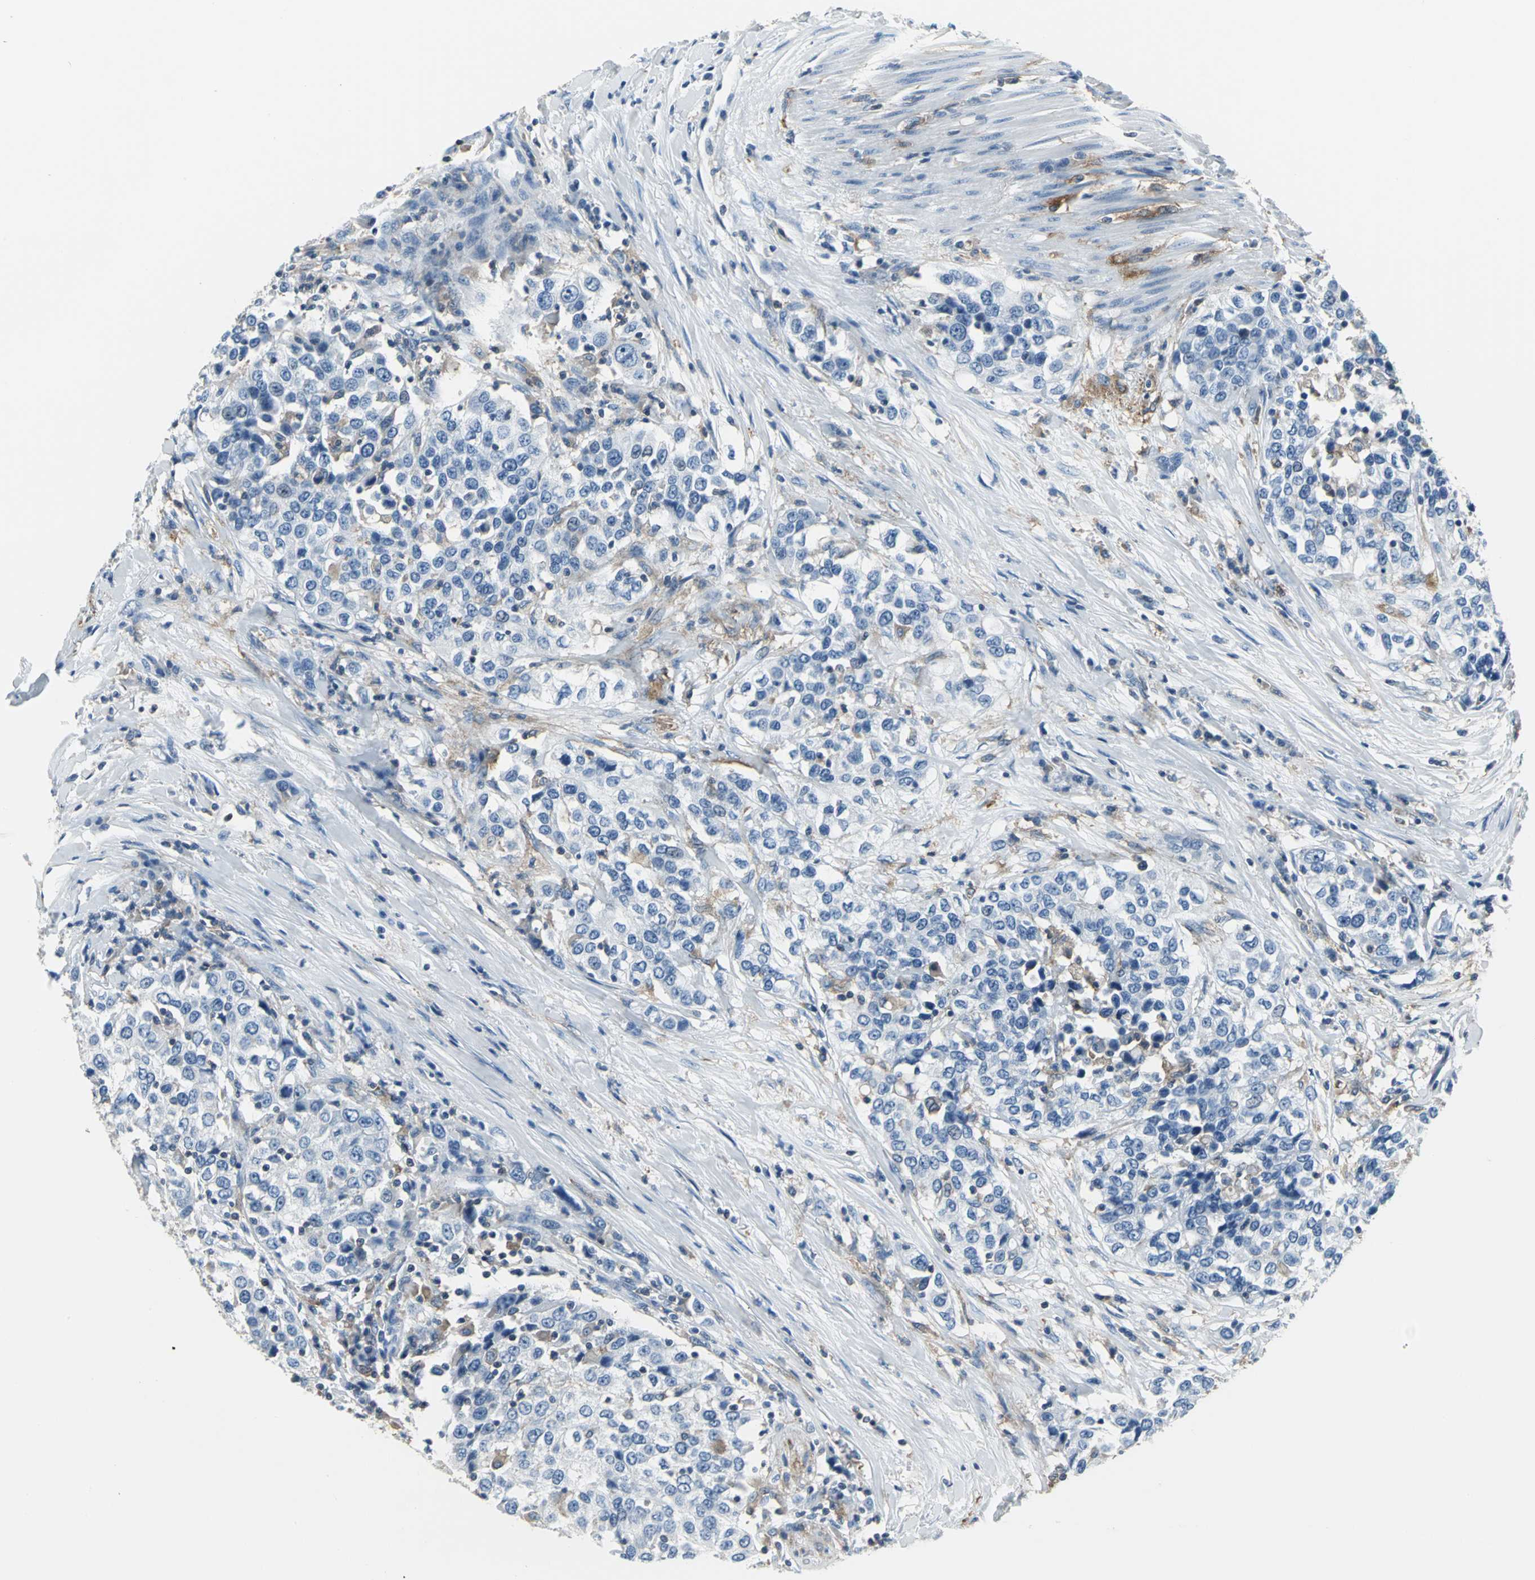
{"staining": {"intensity": "negative", "quantity": "none", "location": "none"}, "tissue": "urothelial cancer", "cell_type": "Tumor cells", "image_type": "cancer", "snomed": [{"axis": "morphology", "description": "Urothelial carcinoma, High grade"}, {"axis": "topography", "description": "Urinary bladder"}], "caption": "High-grade urothelial carcinoma was stained to show a protein in brown. There is no significant staining in tumor cells.", "gene": "IQGAP2", "patient": {"sex": "female", "age": 80}}